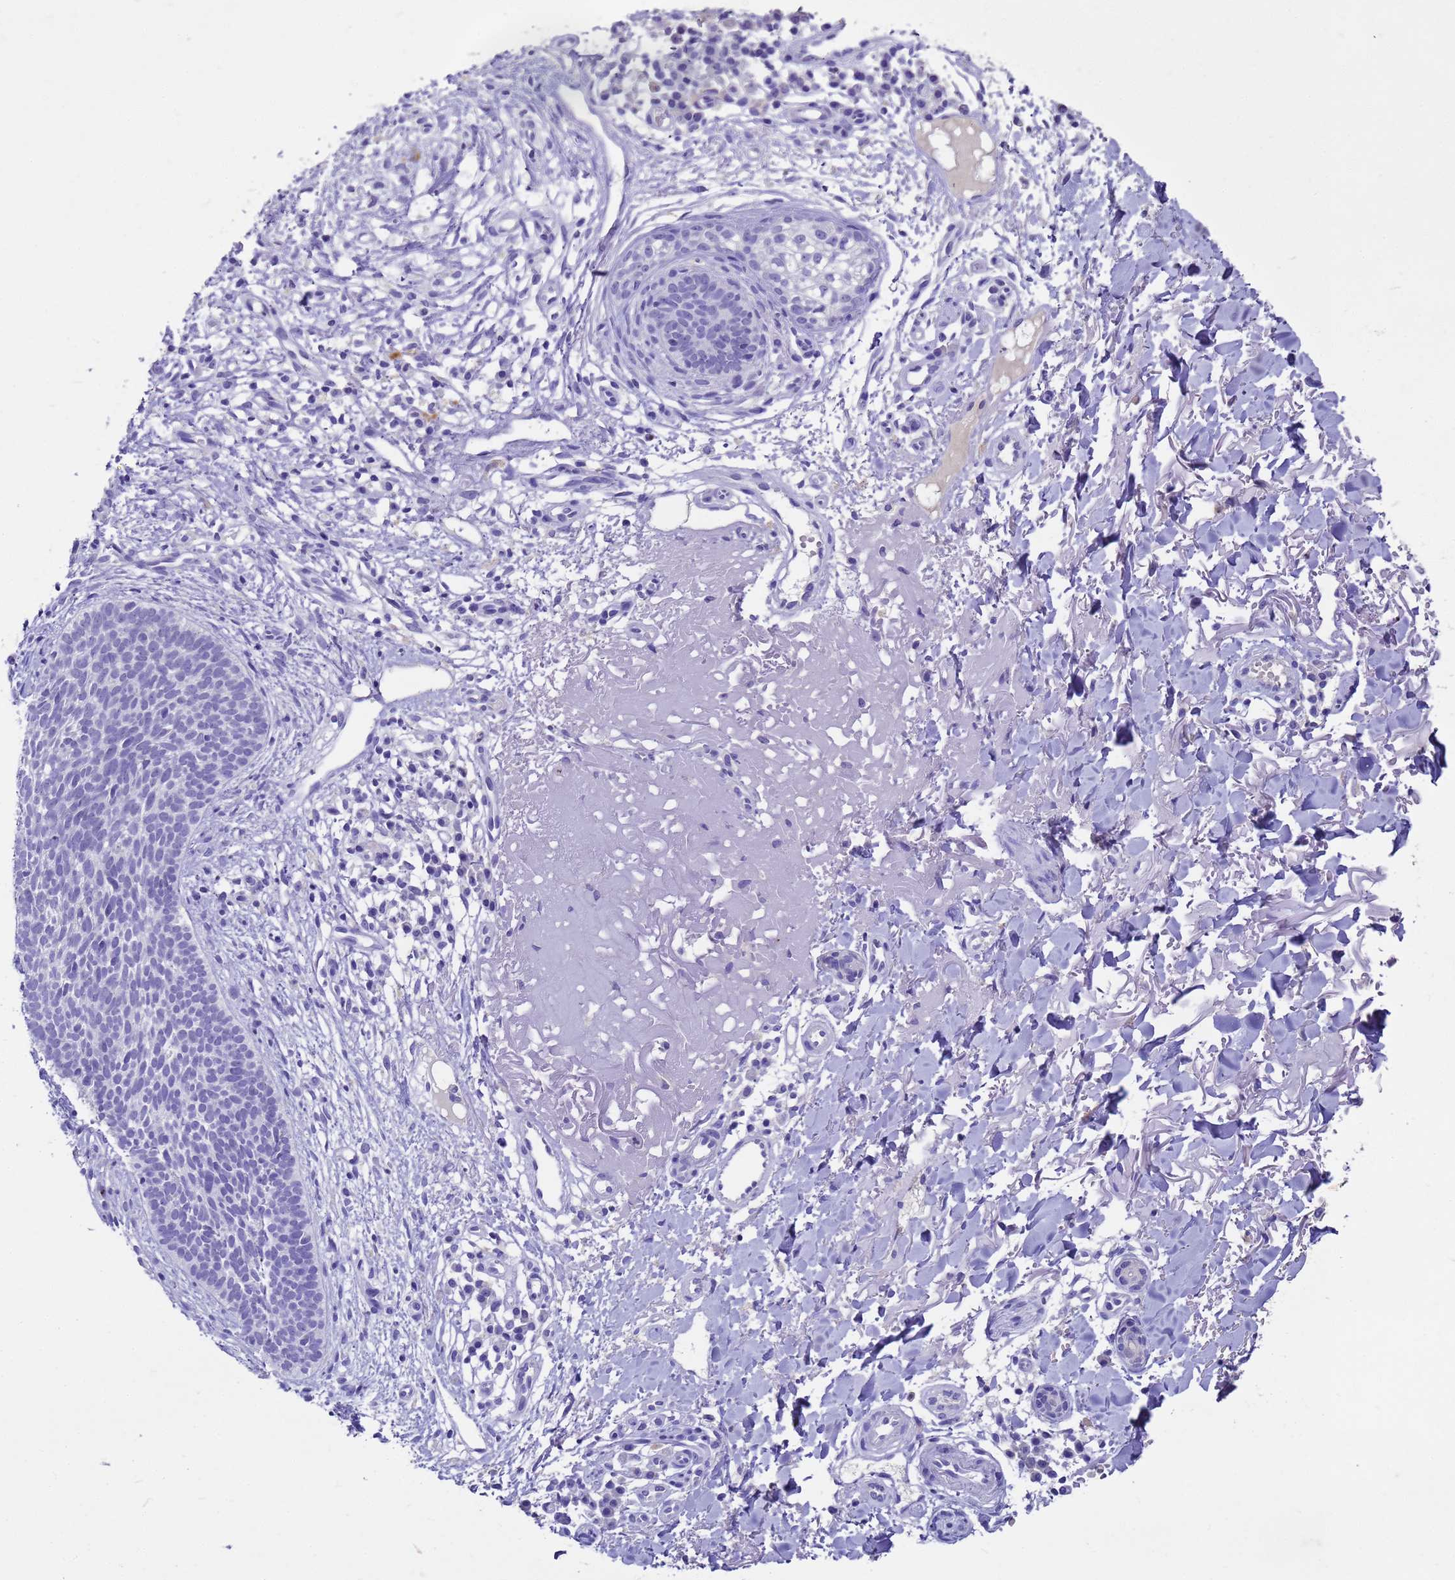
{"staining": {"intensity": "negative", "quantity": "none", "location": "none"}, "tissue": "skin cancer", "cell_type": "Tumor cells", "image_type": "cancer", "snomed": [{"axis": "morphology", "description": "Basal cell carcinoma"}, {"axis": "topography", "description": "Skin"}], "caption": "Protein analysis of skin basal cell carcinoma demonstrates no significant expression in tumor cells.", "gene": "MS4A13", "patient": {"sex": "male", "age": 84}}